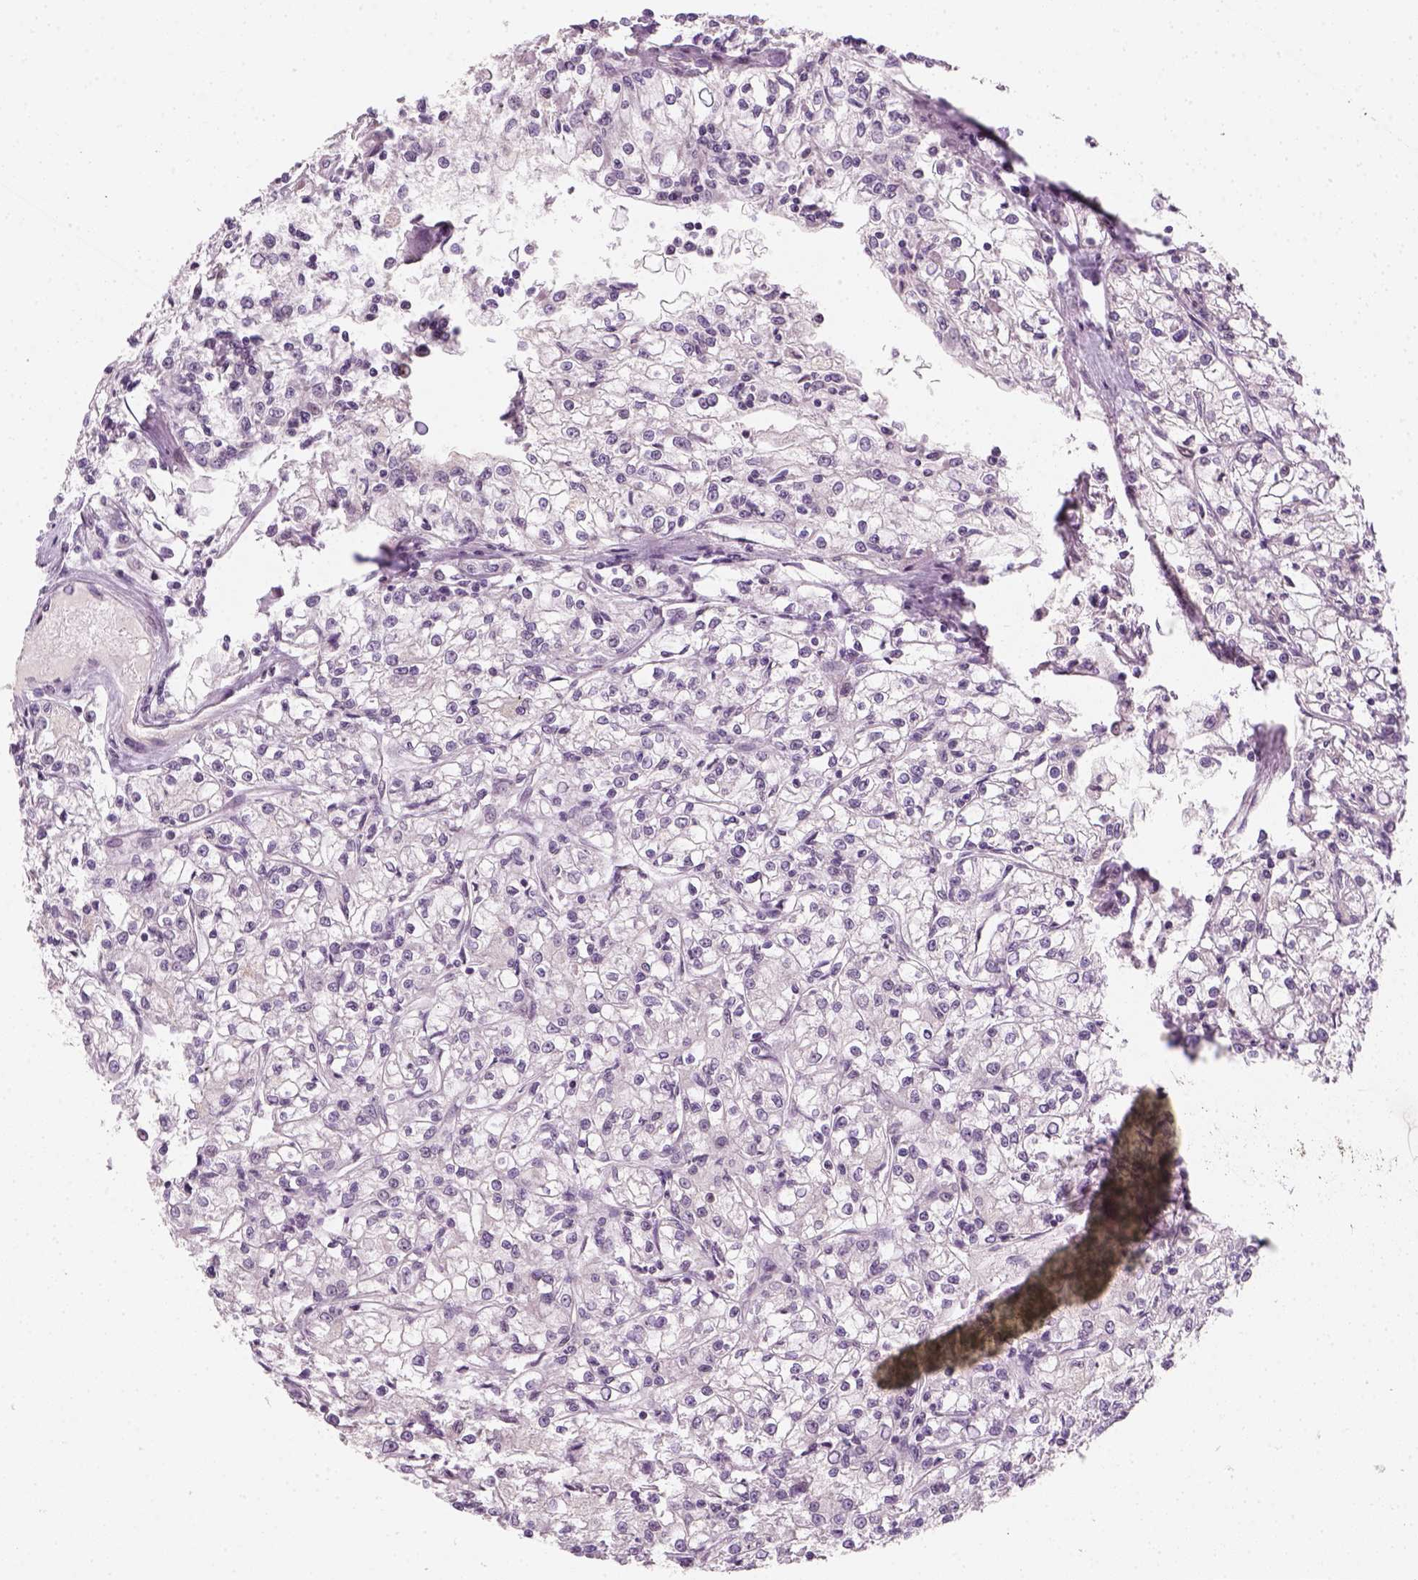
{"staining": {"intensity": "negative", "quantity": "none", "location": "none"}, "tissue": "renal cancer", "cell_type": "Tumor cells", "image_type": "cancer", "snomed": [{"axis": "morphology", "description": "Adenocarcinoma, NOS"}, {"axis": "topography", "description": "Kidney"}], "caption": "High power microscopy micrograph of an IHC photomicrograph of renal cancer, revealing no significant positivity in tumor cells.", "gene": "TP53", "patient": {"sex": "female", "age": 59}}